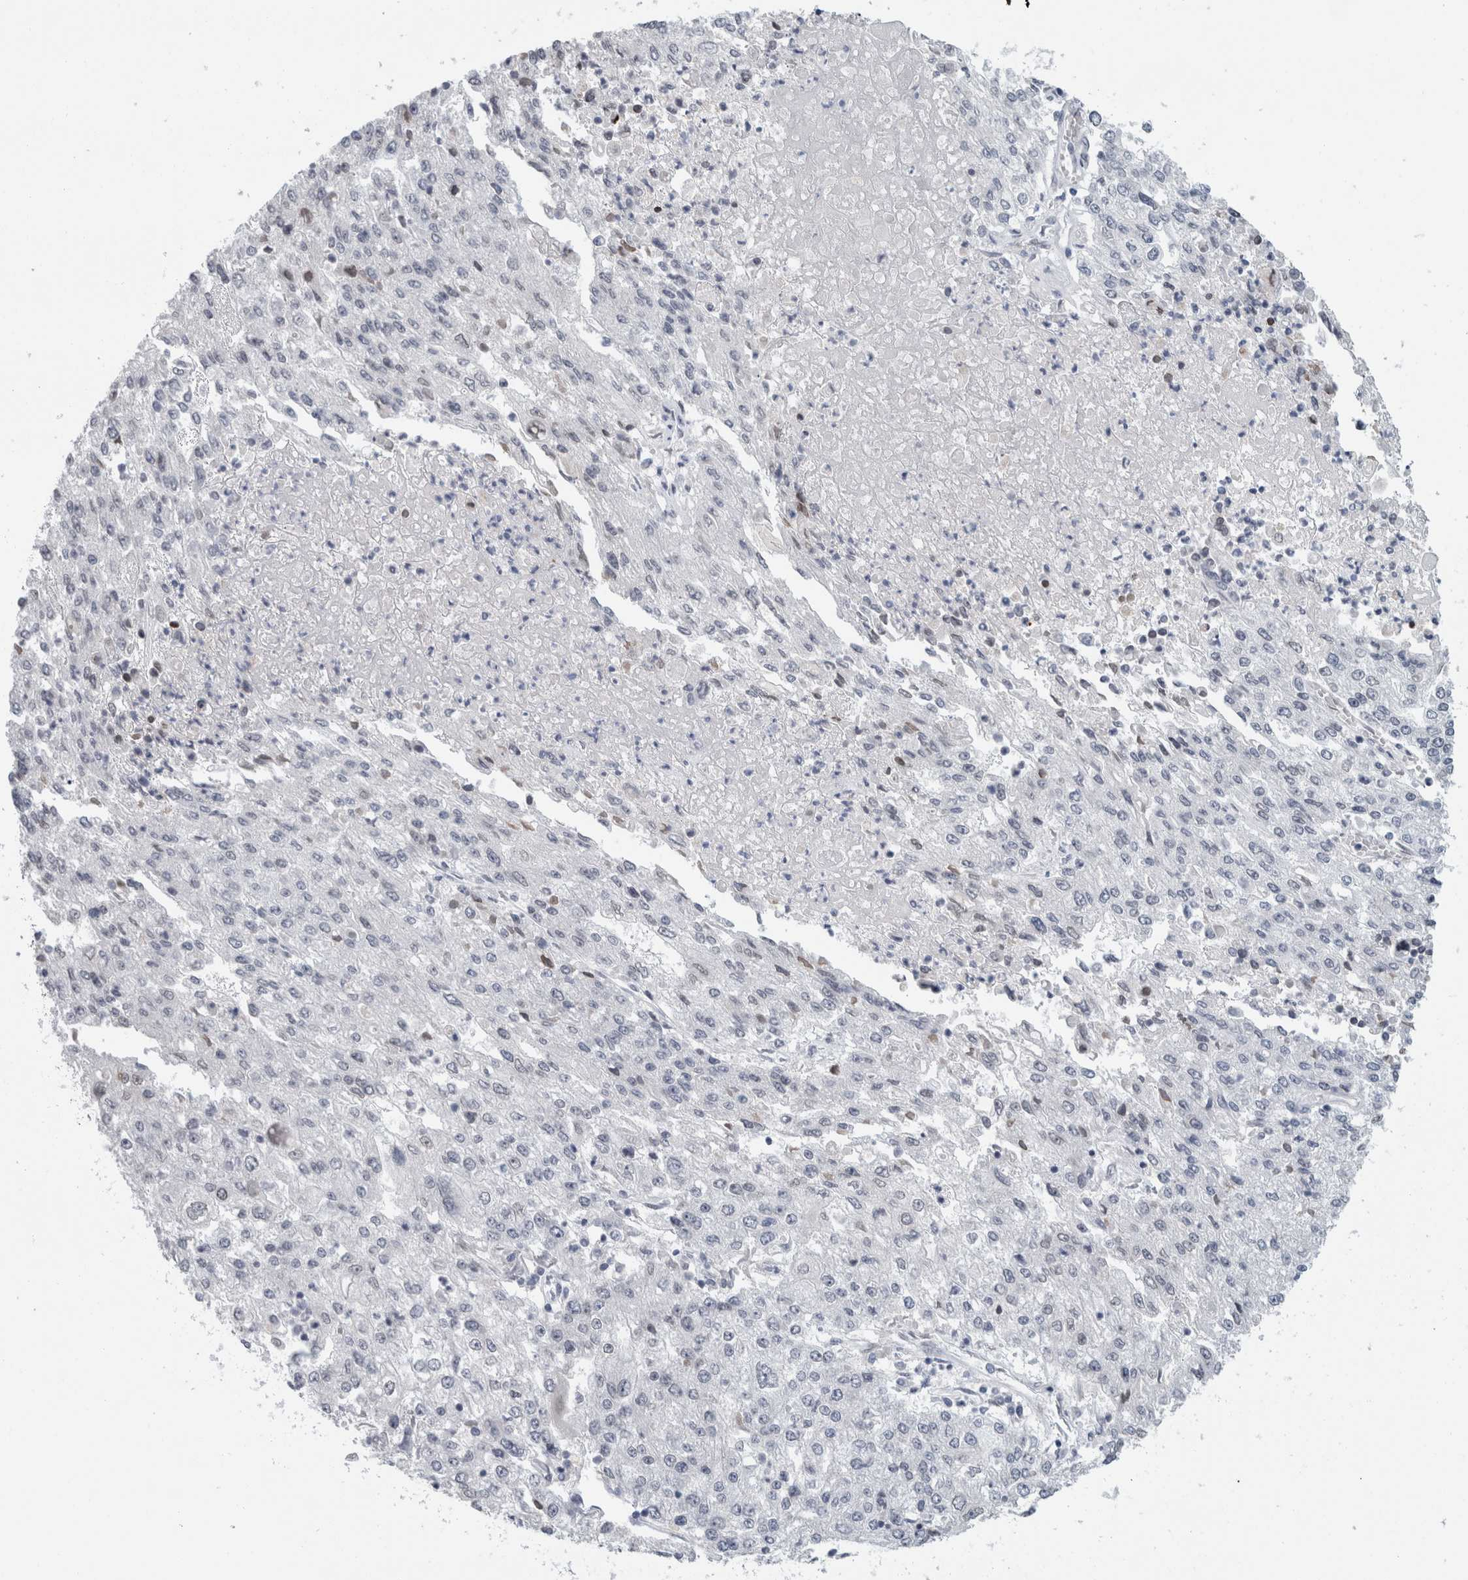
{"staining": {"intensity": "negative", "quantity": "none", "location": "none"}, "tissue": "endometrial cancer", "cell_type": "Tumor cells", "image_type": "cancer", "snomed": [{"axis": "morphology", "description": "Adenocarcinoma, NOS"}, {"axis": "topography", "description": "Endometrium"}], "caption": "Immunohistochemical staining of human endometrial adenocarcinoma demonstrates no significant positivity in tumor cells.", "gene": "ZNF770", "patient": {"sex": "female", "age": 49}}